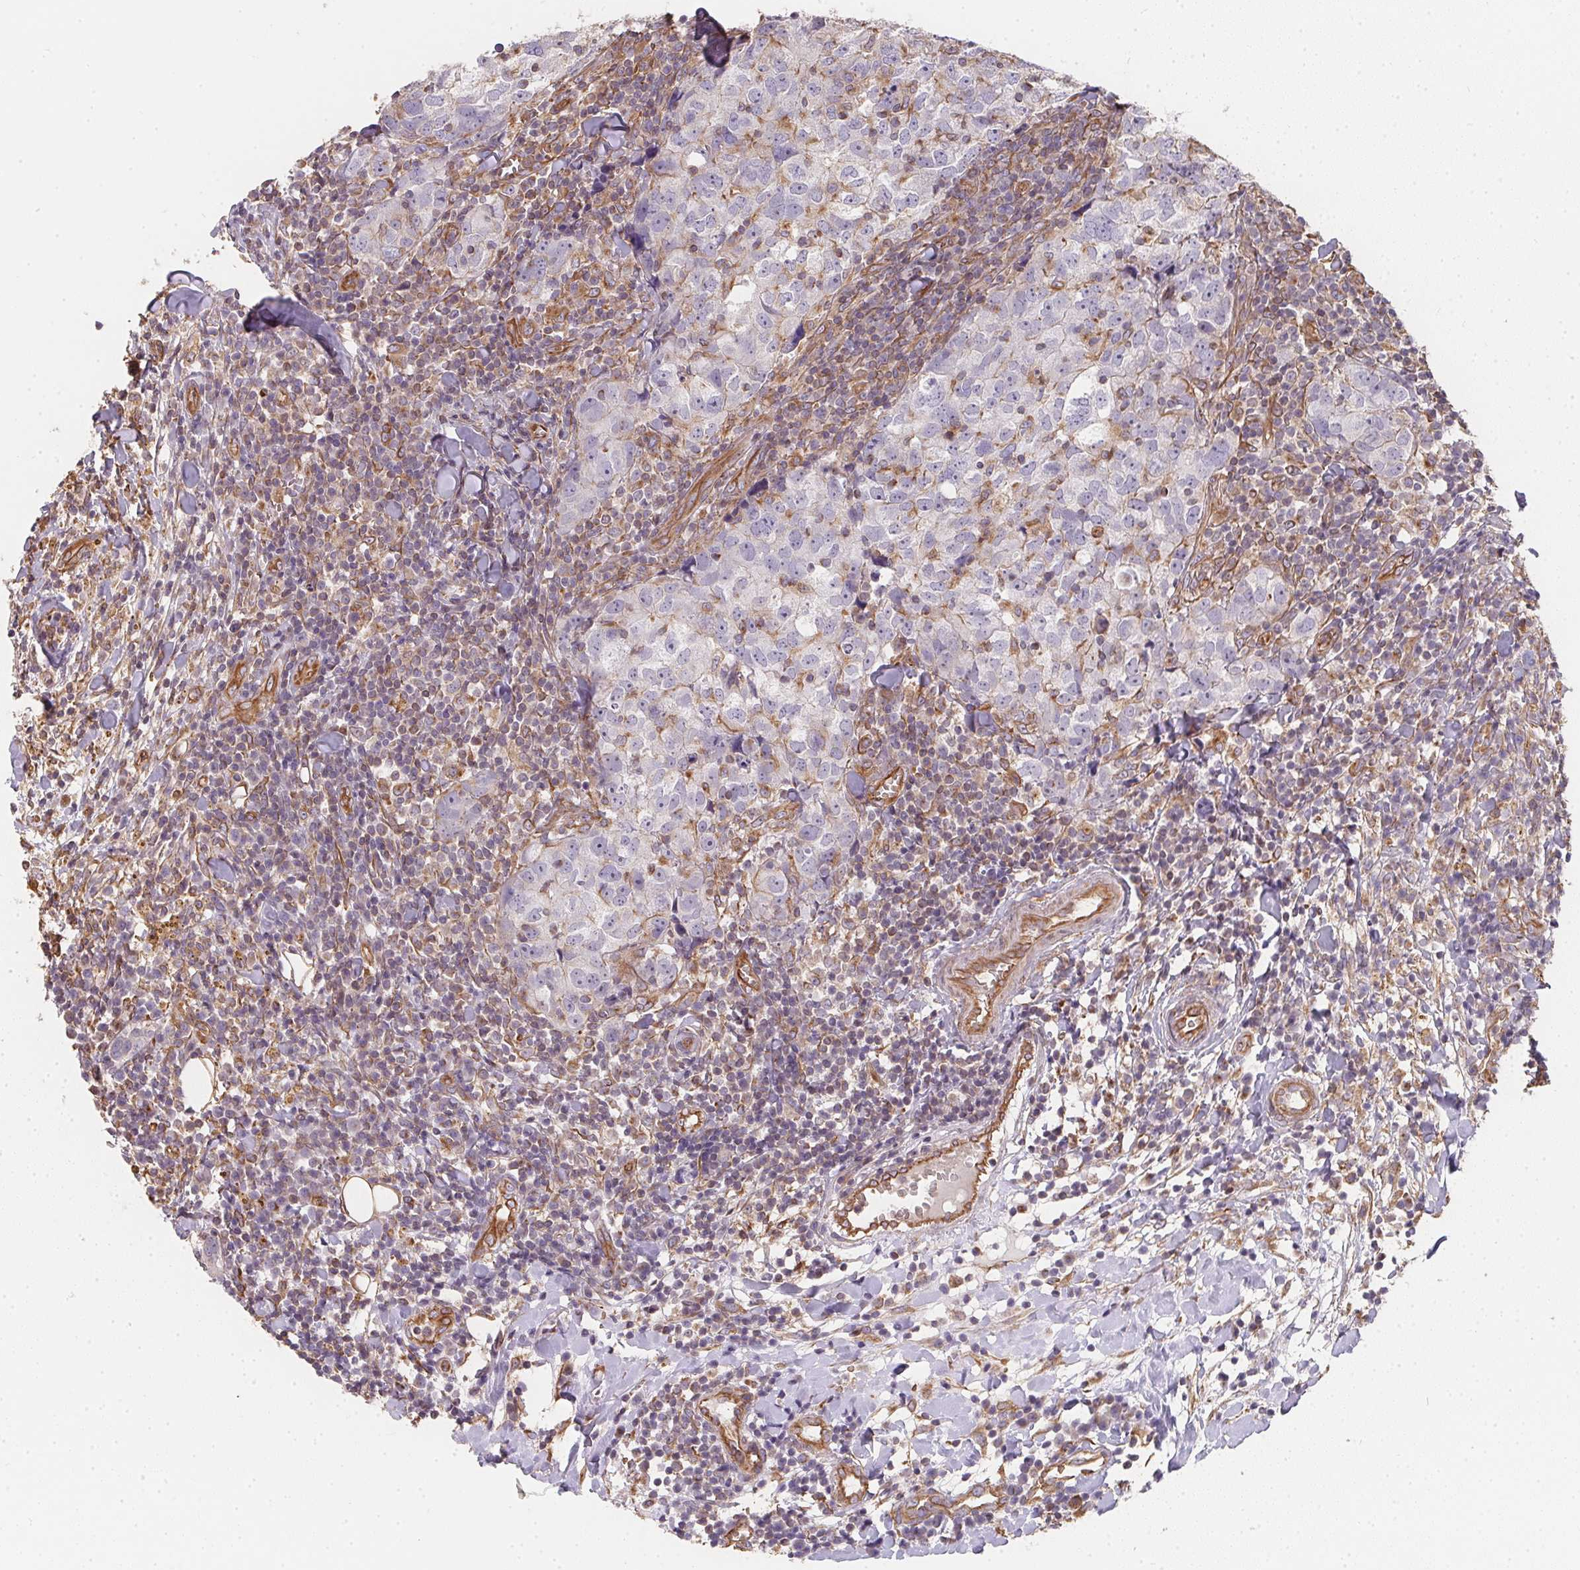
{"staining": {"intensity": "negative", "quantity": "none", "location": "none"}, "tissue": "breast cancer", "cell_type": "Tumor cells", "image_type": "cancer", "snomed": [{"axis": "morphology", "description": "Duct carcinoma"}, {"axis": "topography", "description": "Breast"}], "caption": "The micrograph exhibits no staining of tumor cells in breast cancer.", "gene": "TBKBP1", "patient": {"sex": "female", "age": 30}}